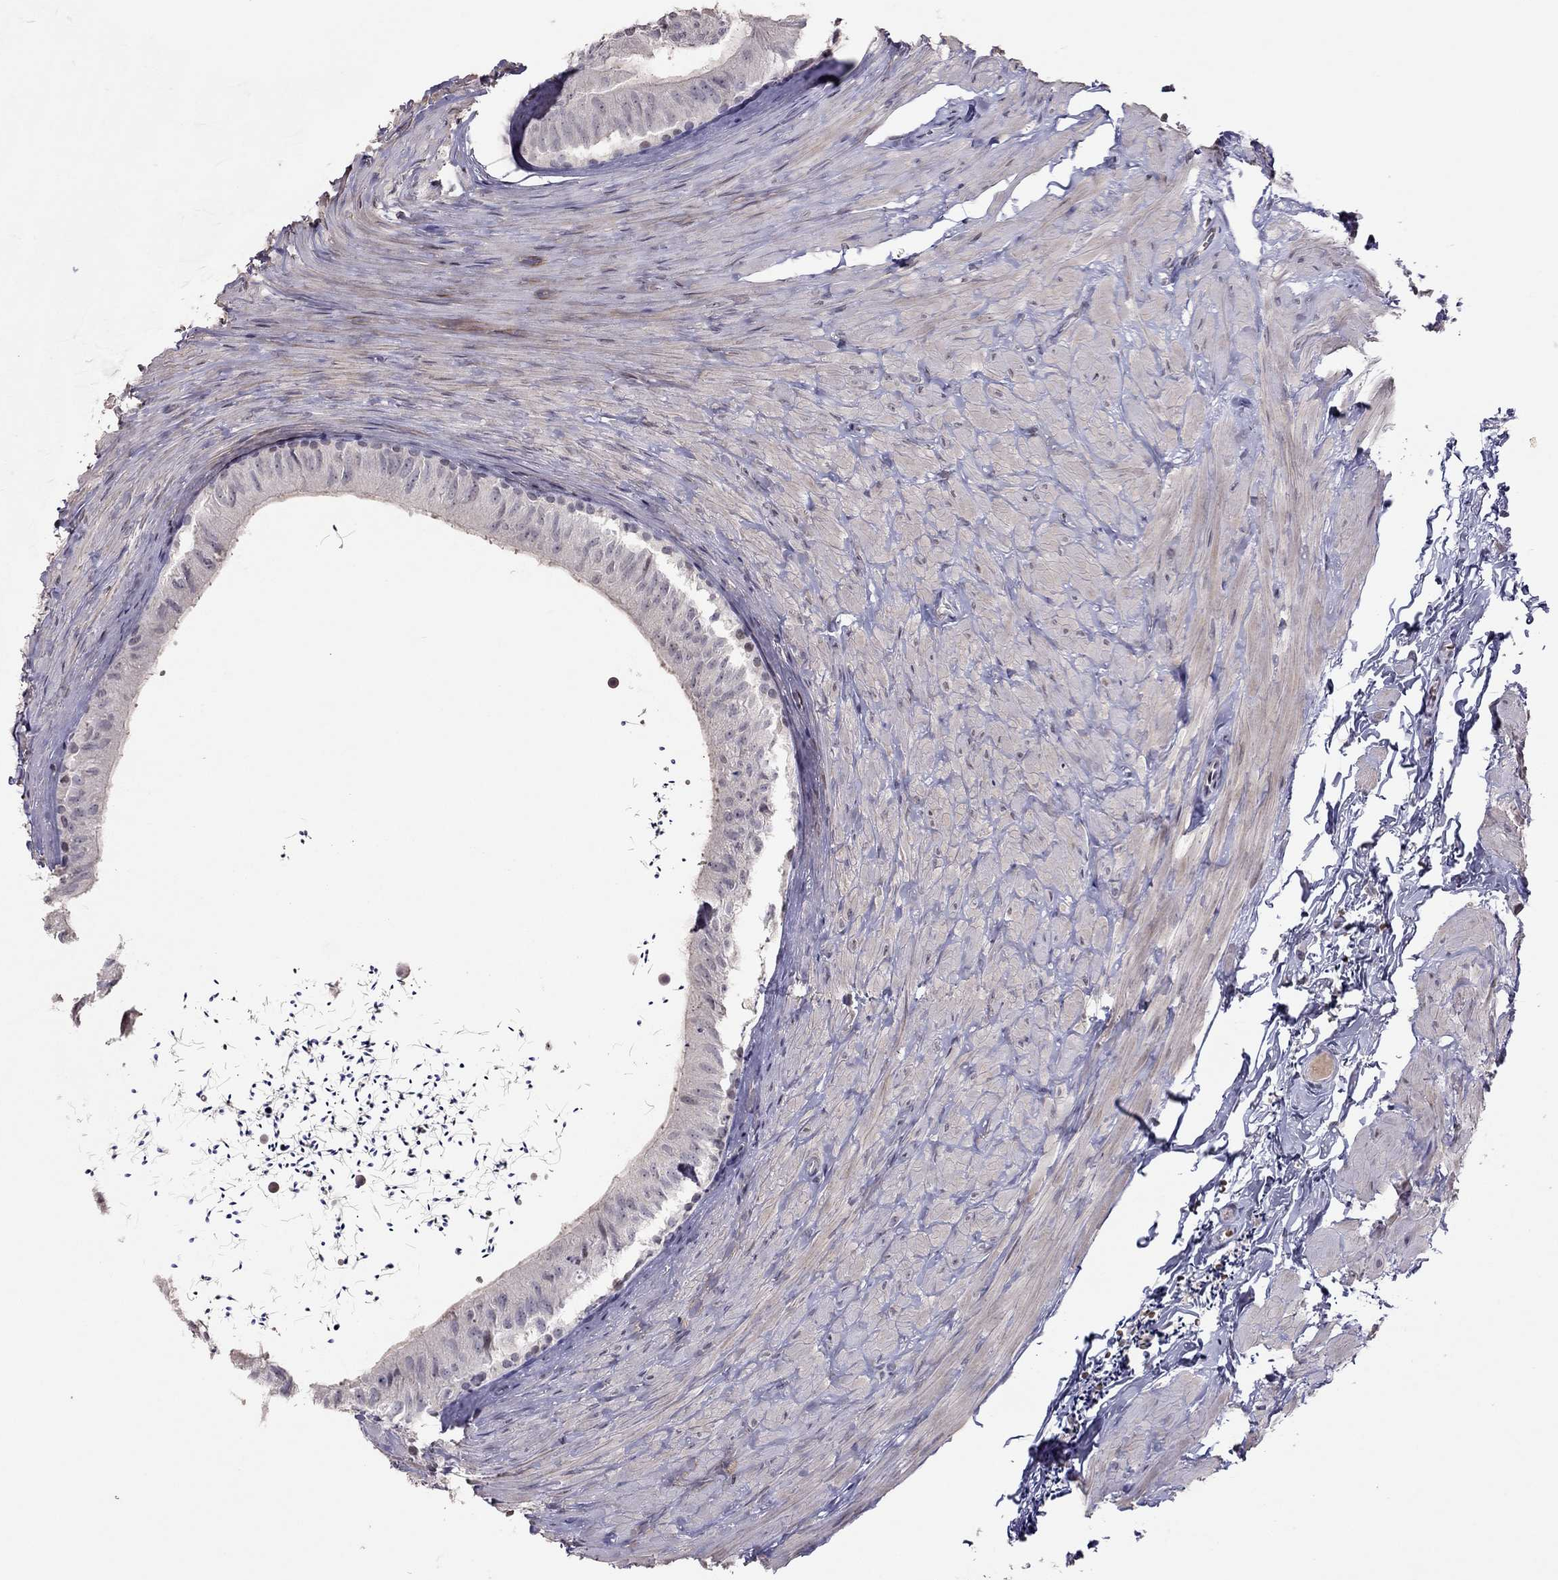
{"staining": {"intensity": "negative", "quantity": "none", "location": "none"}, "tissue": "epididymis", "cell_type": "Glandular cells", "image_type": "normal", "snomed": [{"axis": "morphology", "description": "Normal tissue, NOS"}, {"axis": "topography", "description": "Epididymis"}], "caption": "An immunohistochemistry (IHC) photomicrograph of unremarkable epididymis is shown. There is no staining in glandular cells of epididymis.", "gene": "TSHB", "patient": {"sex": "male", "age": 32}}